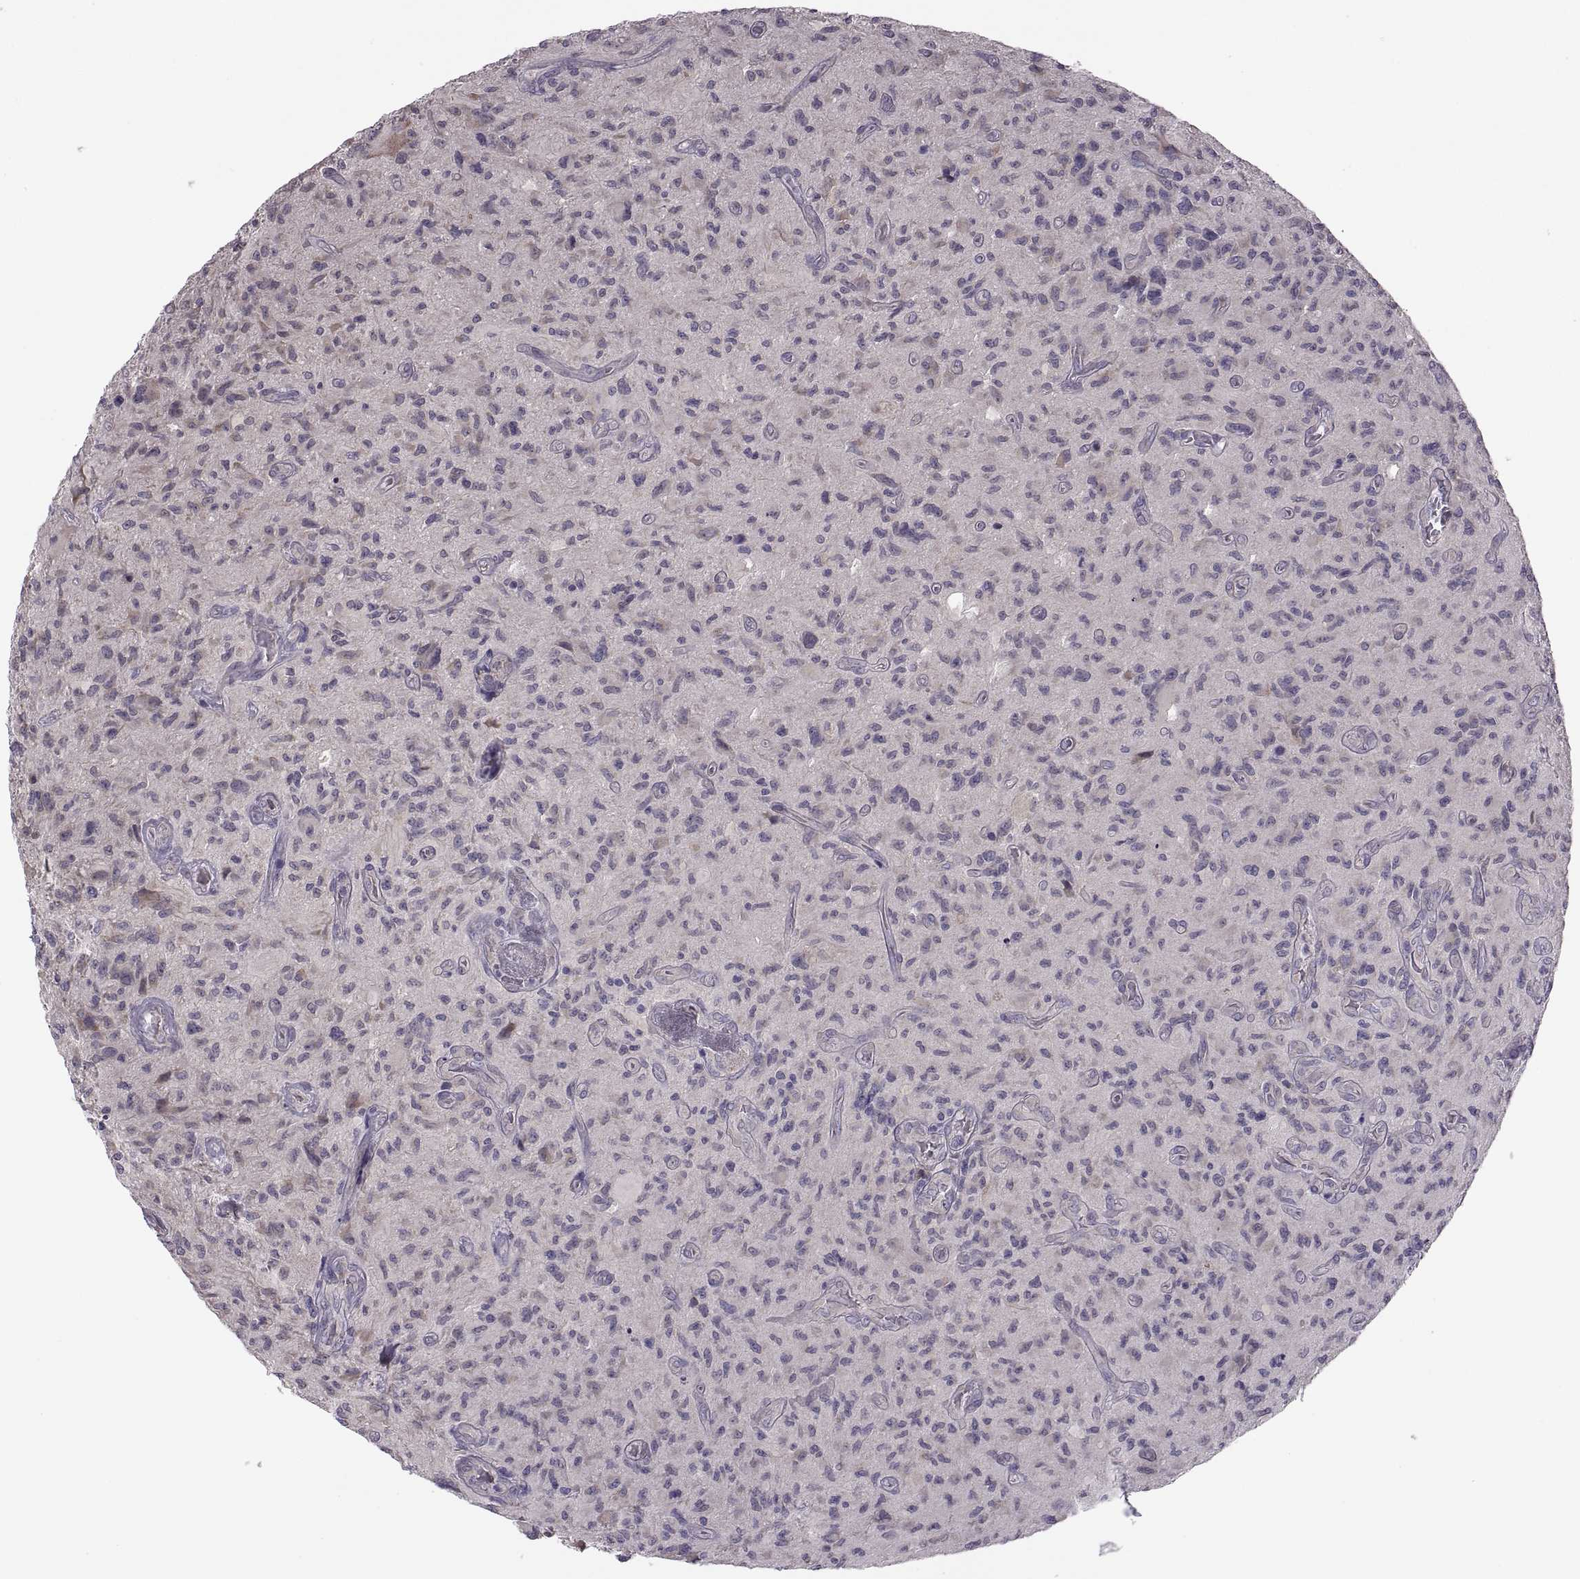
{"staining": {"intensity": "negative", "quantity": "none", "location": "none"}, "tissue": "glioma", "cell_type": "Tumor cells", "image_type": "cancer", "snomed": [{"axis": "morphology", "description": "Glioma, malignant, NOS"}, {"axis": "morphology", "description": "Glioma, malignant, High grade"}, {"axis": "topography", "description": "Brain"}], "caption": "A high-resolution photomicrograph shows immunohistochemistry (IHC) staining of glioma (malignant), which displays no significant expression in tumor cells.", "gene": "ACSBG2", "patient": {"sex": "female", "age": 71}}